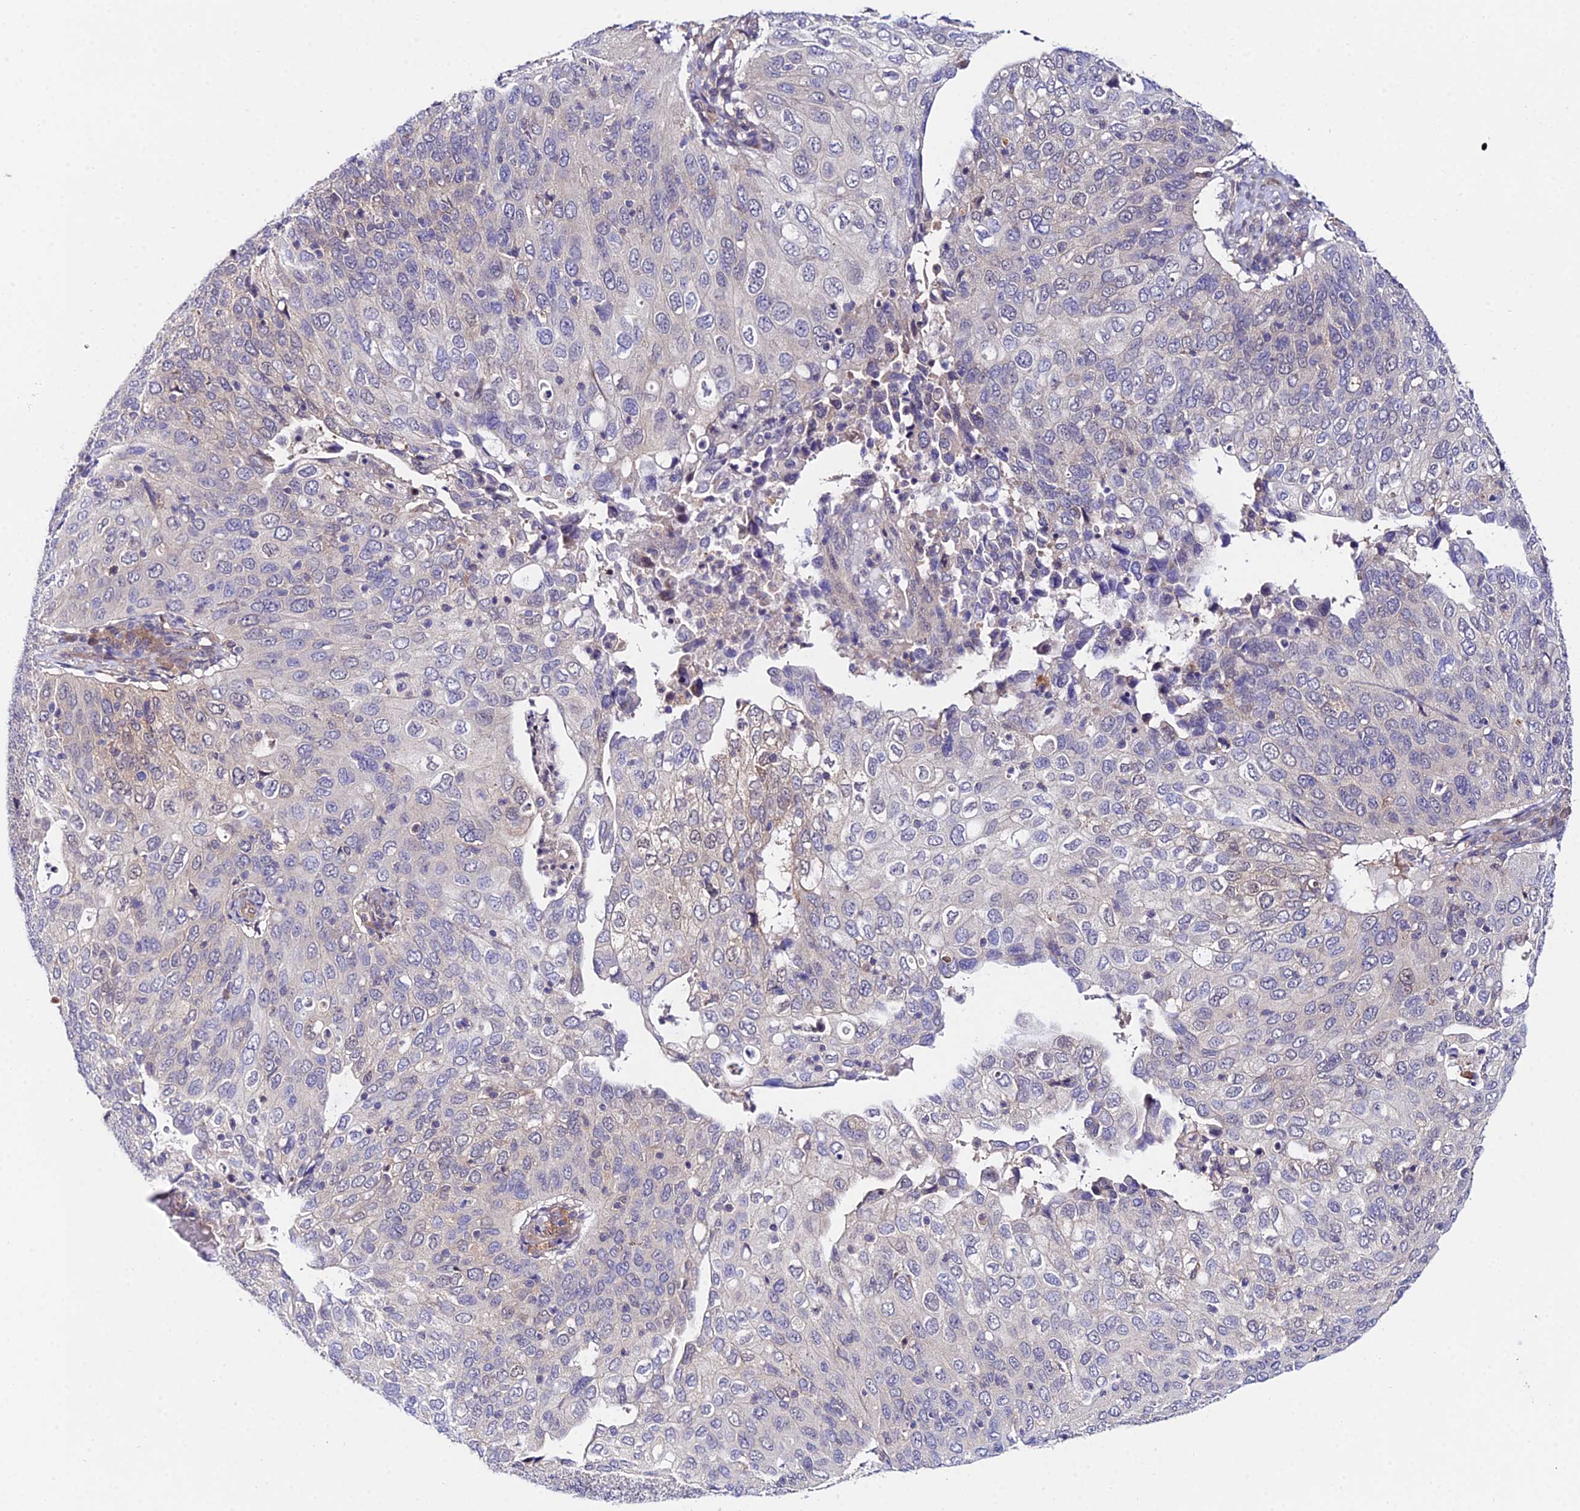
{"staining": {"intensity": "negative", "quantity": "none", "location": "none"}, "tissue": "cervical cancer", "cell_type": "Tumor cells", "image_type": "cancer", "snomed": [{"axis": "morphology", "description": "Squamous cell carcinoma, NOS"}, {"axis": "topography", "description": "Cervix"}], "caption": "The photomicrograph demonstrates no significant staining in tumor cells of squamous cell carcinoma (cervical).", "gene": "PPP2R2C", "patient": {"sex": "female", "age": 36}}